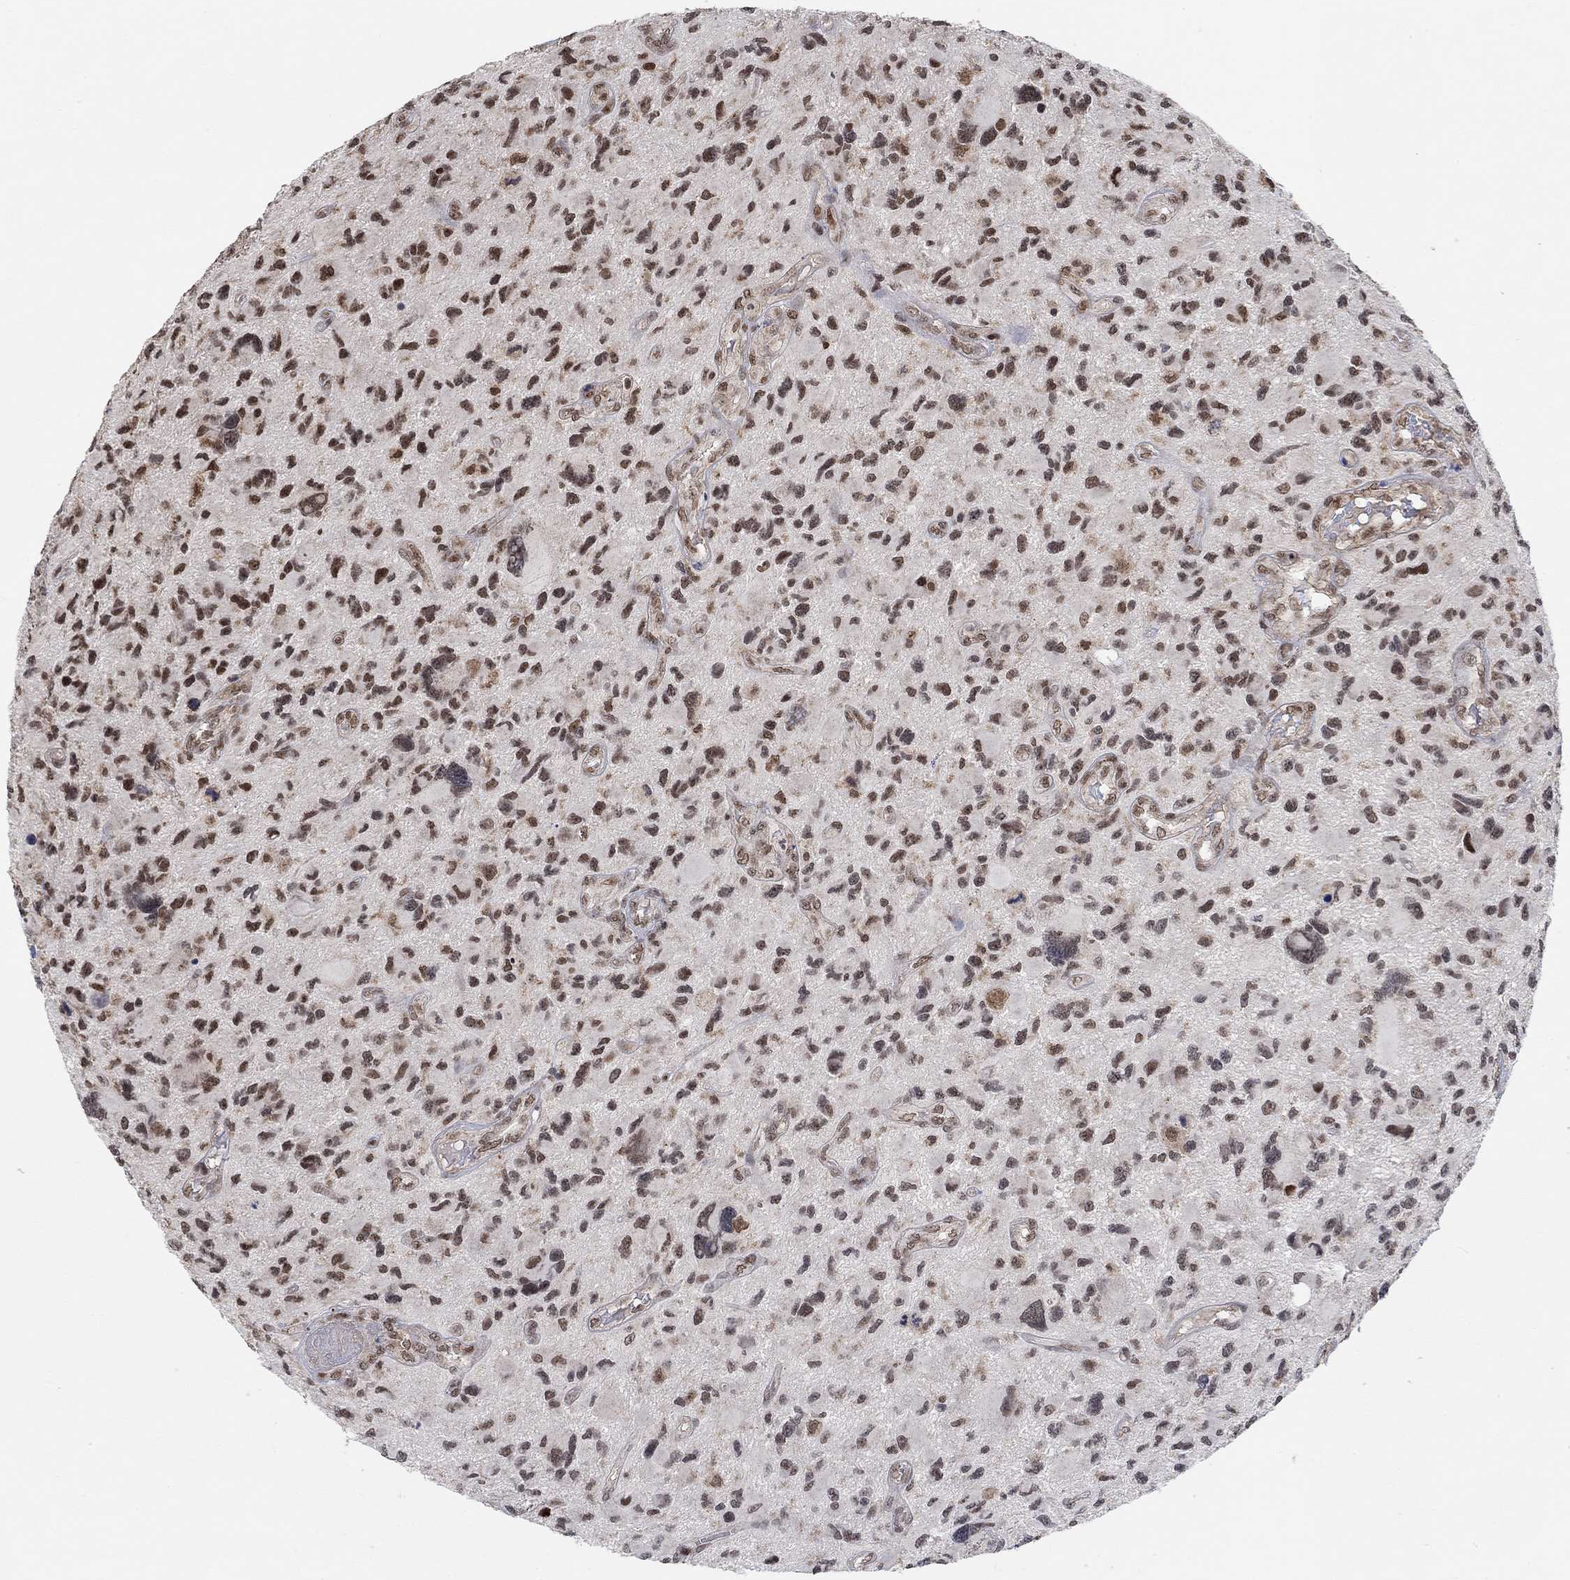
{"staining": {"intensity": "strong", "quantity": "25%-75%", "location": "nuclear"}, "tissue": "glioma", "cell_type": "Tumor cells", "image_type": "cancer", "snomed": [{"axis": "morphology", "description": "Glioma, malignant, NOS"}, {"axis": "morphology", "description": "Glioma, malignant, High grade"}, {"axis": "topography", "description": "Brain"}], "caption": "Protein expression analysis of human malignant high-grade glioma reveals strong nuclear positivity in about 25%-75% of tumor cells.", "gene": "THAP8", "patient": {"sex": "female", "age": 71}}